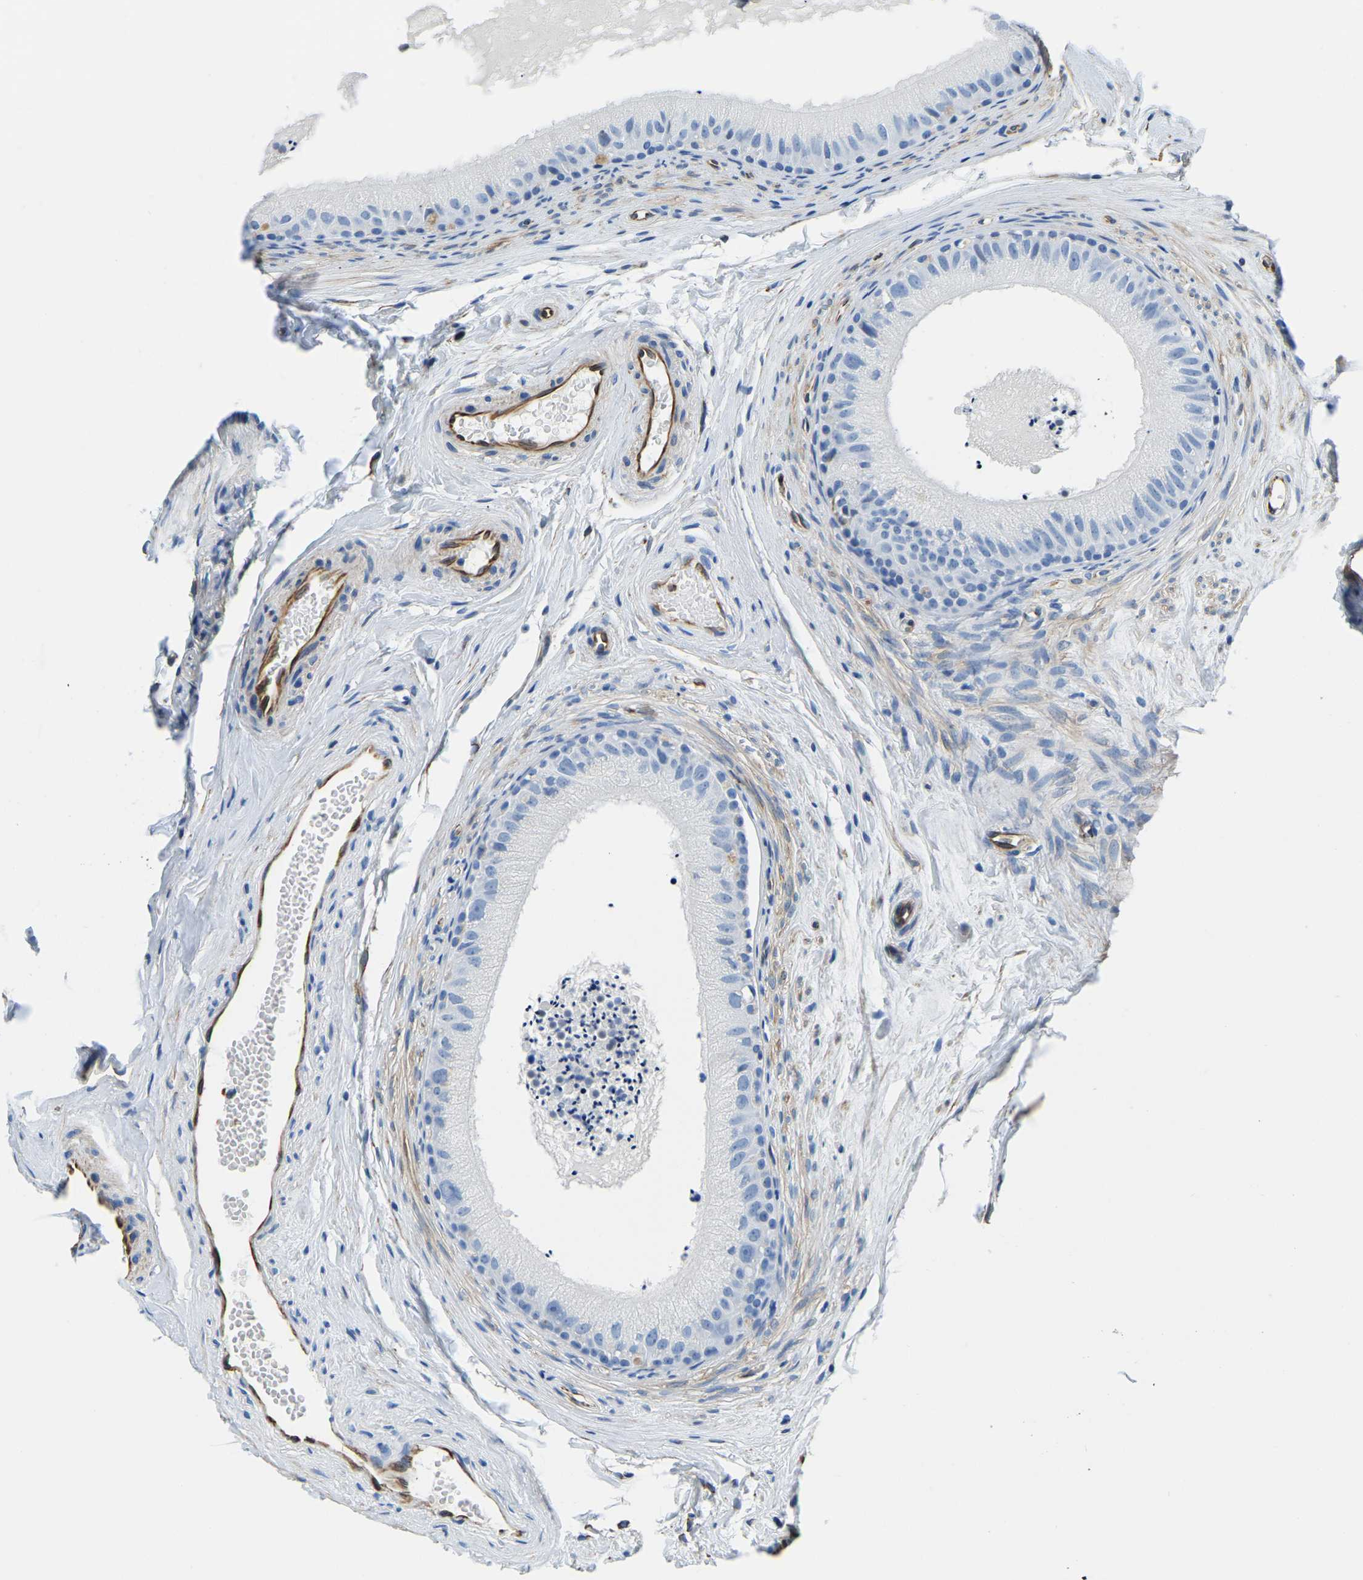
{"staining": {"intensity": "weak", "quantity": "<25%", "location": "cytoplasmic/membranous"}, "tissue": "epididymis", "cell_type": "Glandular cells", "image_type": "normal", "snomed": [{"axis": "morphology", "description": "Normal tissue, NOS"}, {"axis": "topography", "description": "Epididymis"}], "caption": "Immunohistochemical staining of normal human epididymis demonstrates no significant expression in glandular cells. Nuclei are stained in blue.", "gene": "MS4A3", "patient": {"sex": "male", "age": 56}}